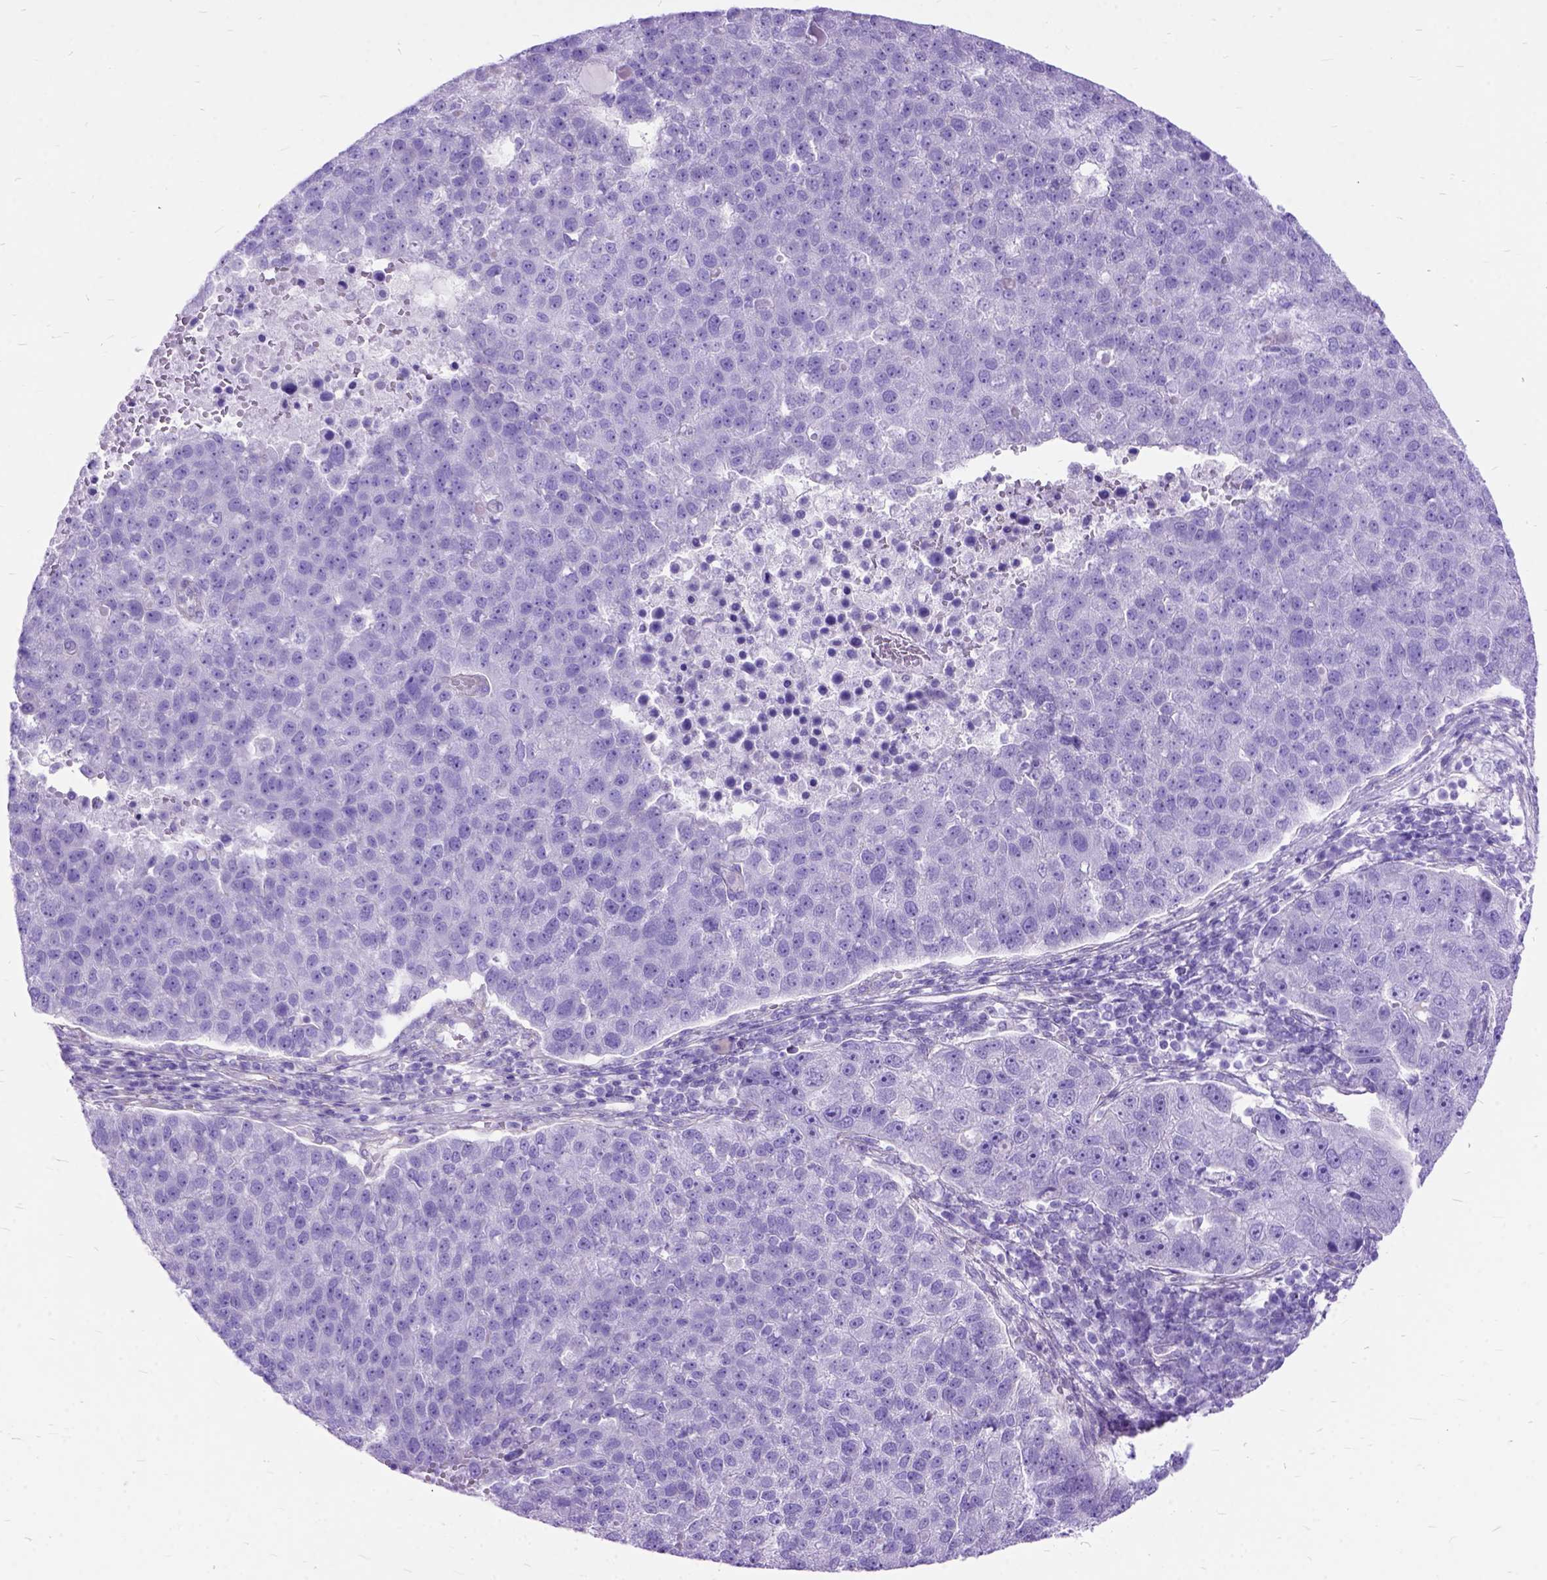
{"staining": {"intensity": "negative", "quantity": "none", "location": "none"}, "tissue": "pancreatic cancer", "cell_type": "Tumor cells", "image_type": "cancer", "snomed": [{"axis": "morphology", "description": "Adenocarcinoma, NOS"}, {"axis": "topography", "description": "Pancreas"}], "caption": "This is an immunohistochemistry (IHC) image of human pancreatic adenocarcinoma. There is no staining in tumor cells.", "gene": "ARL9", "patient": {"sex": "female", "age": 61}}